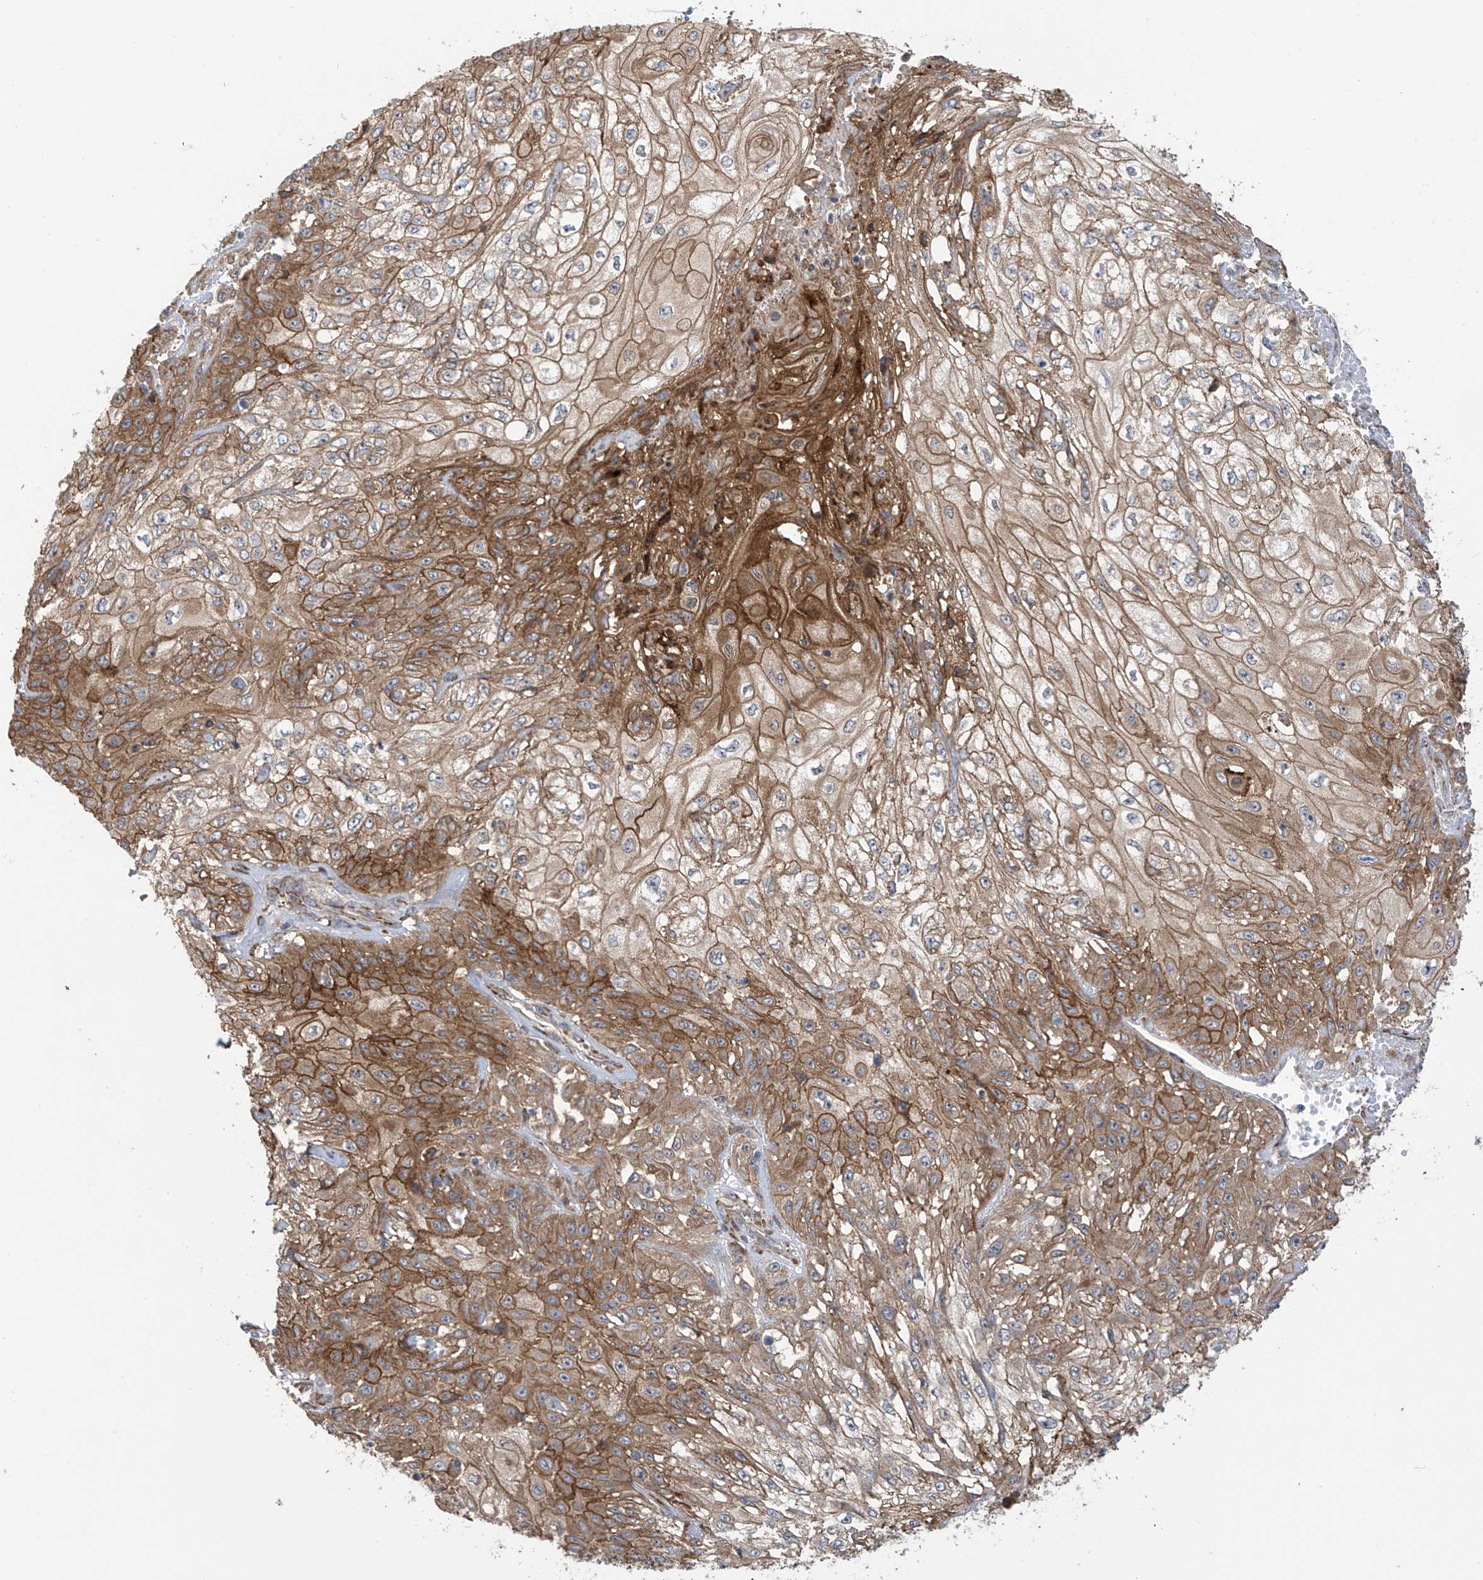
{"staining": {"intensity": "strong", "quantity": "25%-75%", "location": "cytoplasmic/membranous"}, "tissue": "skin cancer", "cell_type": "Tumor cells", "image_type": "cancer", "snomed": [{"axis": "morphology", "description": "Squamous cell carcinoma, NOS"}, {"axis": "morphology", "description": "Squamous cell carcinoma, metastatic, NOS"}, {"axis": "topography", "description": "Skin"}, {"axis": "topography", "description": "Lymph node"}], "caption": "Immunohistochemical staining of human skin cancer (metastatic squamous cell carcinoma) exhibits high levels of strong cytoplasmic/membranous positivity in approximately 25%-75% of tumor cells.", "gene": "KIAA1522", "patient": {"sex": "male", "age": 75}}